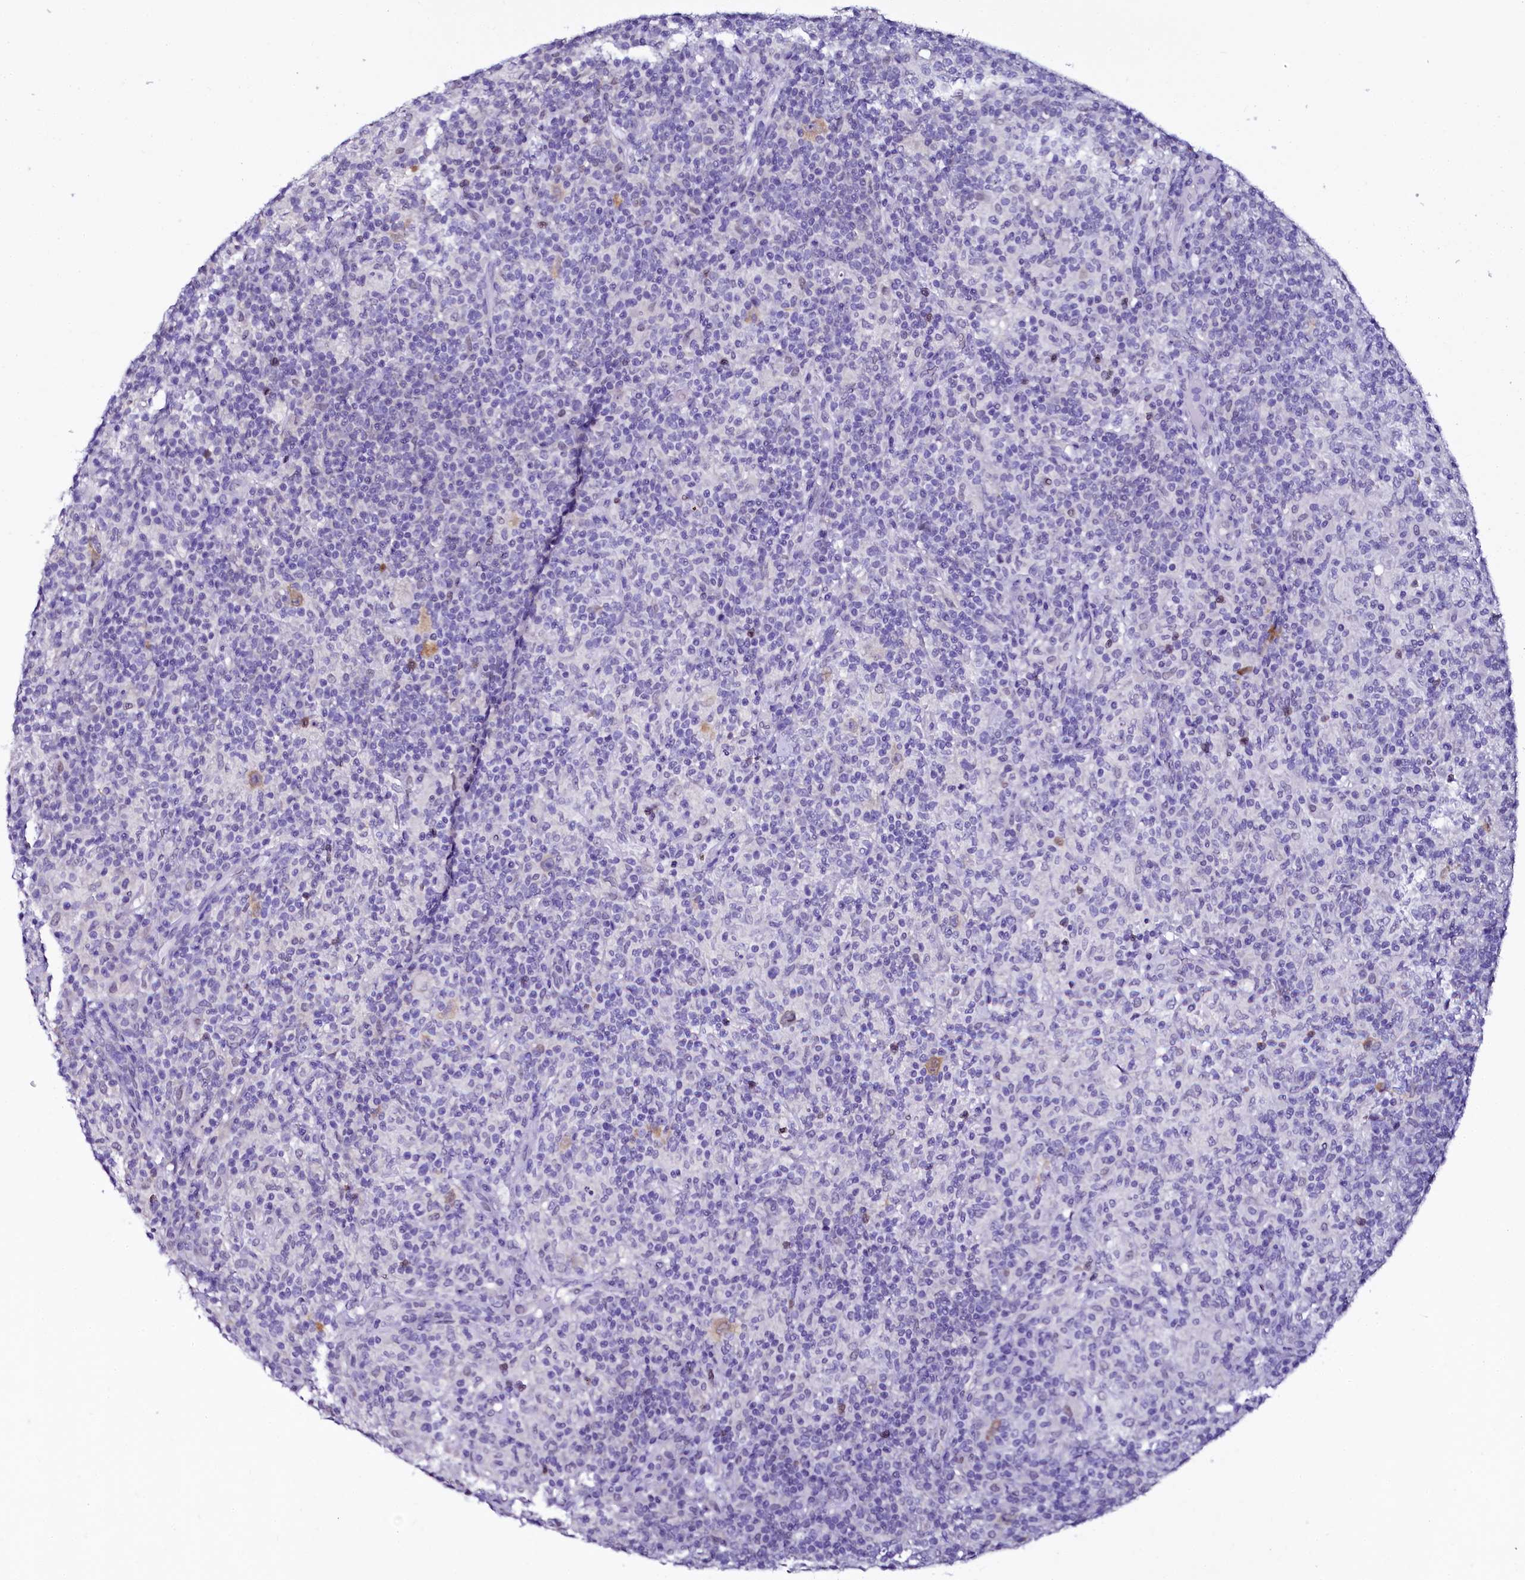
{"staining": {"intensity": "negative", "quantity": "none", "location": "none"}, "tissue": "lymphoma", "cell_type": "Tumor cells", "image_type": "cancer", "snomed": [{"axis": "morphology", "description": "Hodgkin's disease, NOS"}, {"axis": "topography", "description": "Lymph node"}], "caption": "Immunohistochemical staining of Hodgkin's disease demonstrates no significant expression in tumor cells. (DAB immunohistochemistry visualized using brightfield microscopy, high magnification).", "gene": "SORD", "patient": {"sex": "male", "age": 70}}